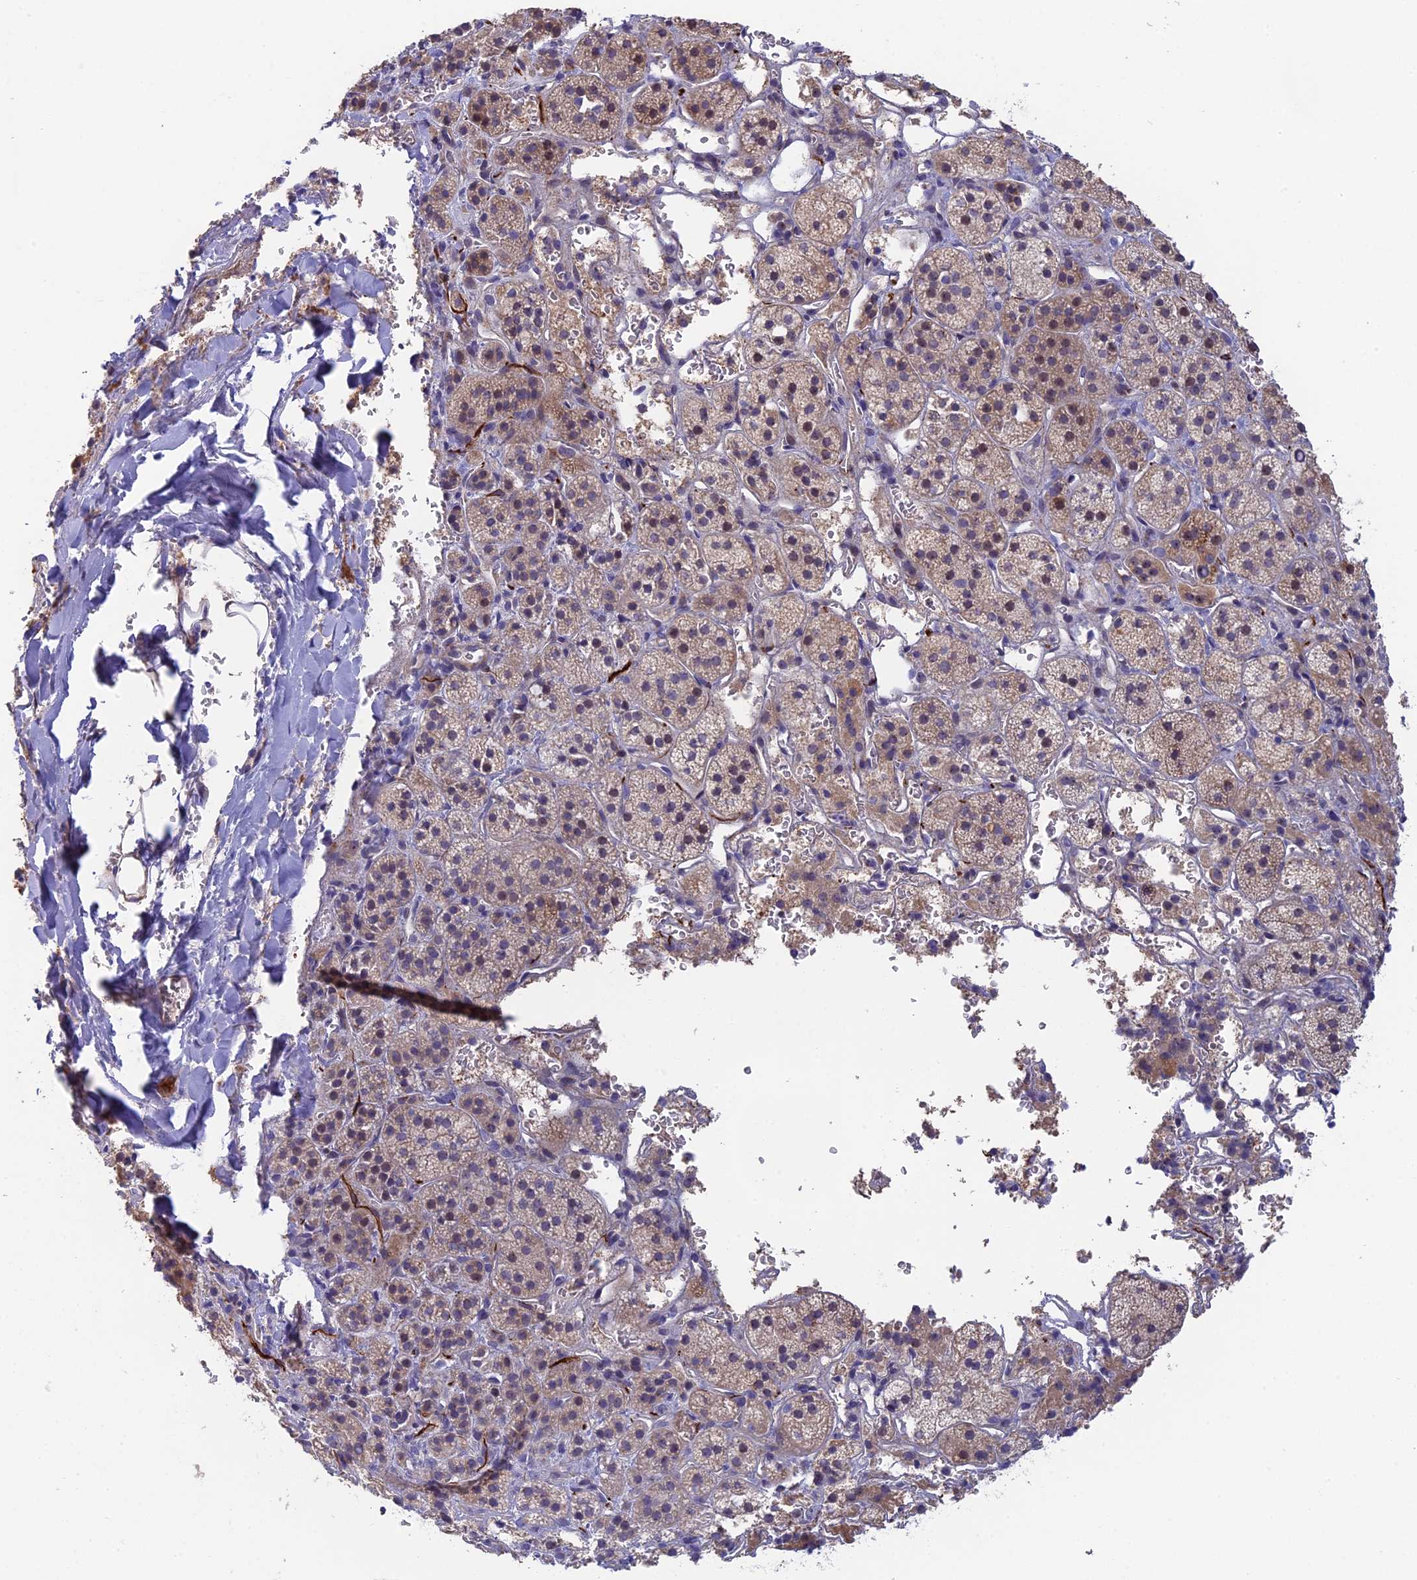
{"staining": {"intensity": "weak", "quantity": "<25%", "location": "cytoplasmic/membranous,nuclear"}, "tissue": "adrenal gland", "cell_type": "Glandular cells", "image_type": "normal", "snomed": [{"axis": "morphology", "description": "Normal tissue, NOS"}, {"axis": "topography", "description": "Adrenal gland"}], "caption": "IHC of unremarkable adrenal gland demonstrates no positivity in glandular cells. (DAB immunohistochemistry visualized using brightfield microscopy, high magnification).", "gene": "TENT4B", "patient": {"sex": "female", "age": 44}}